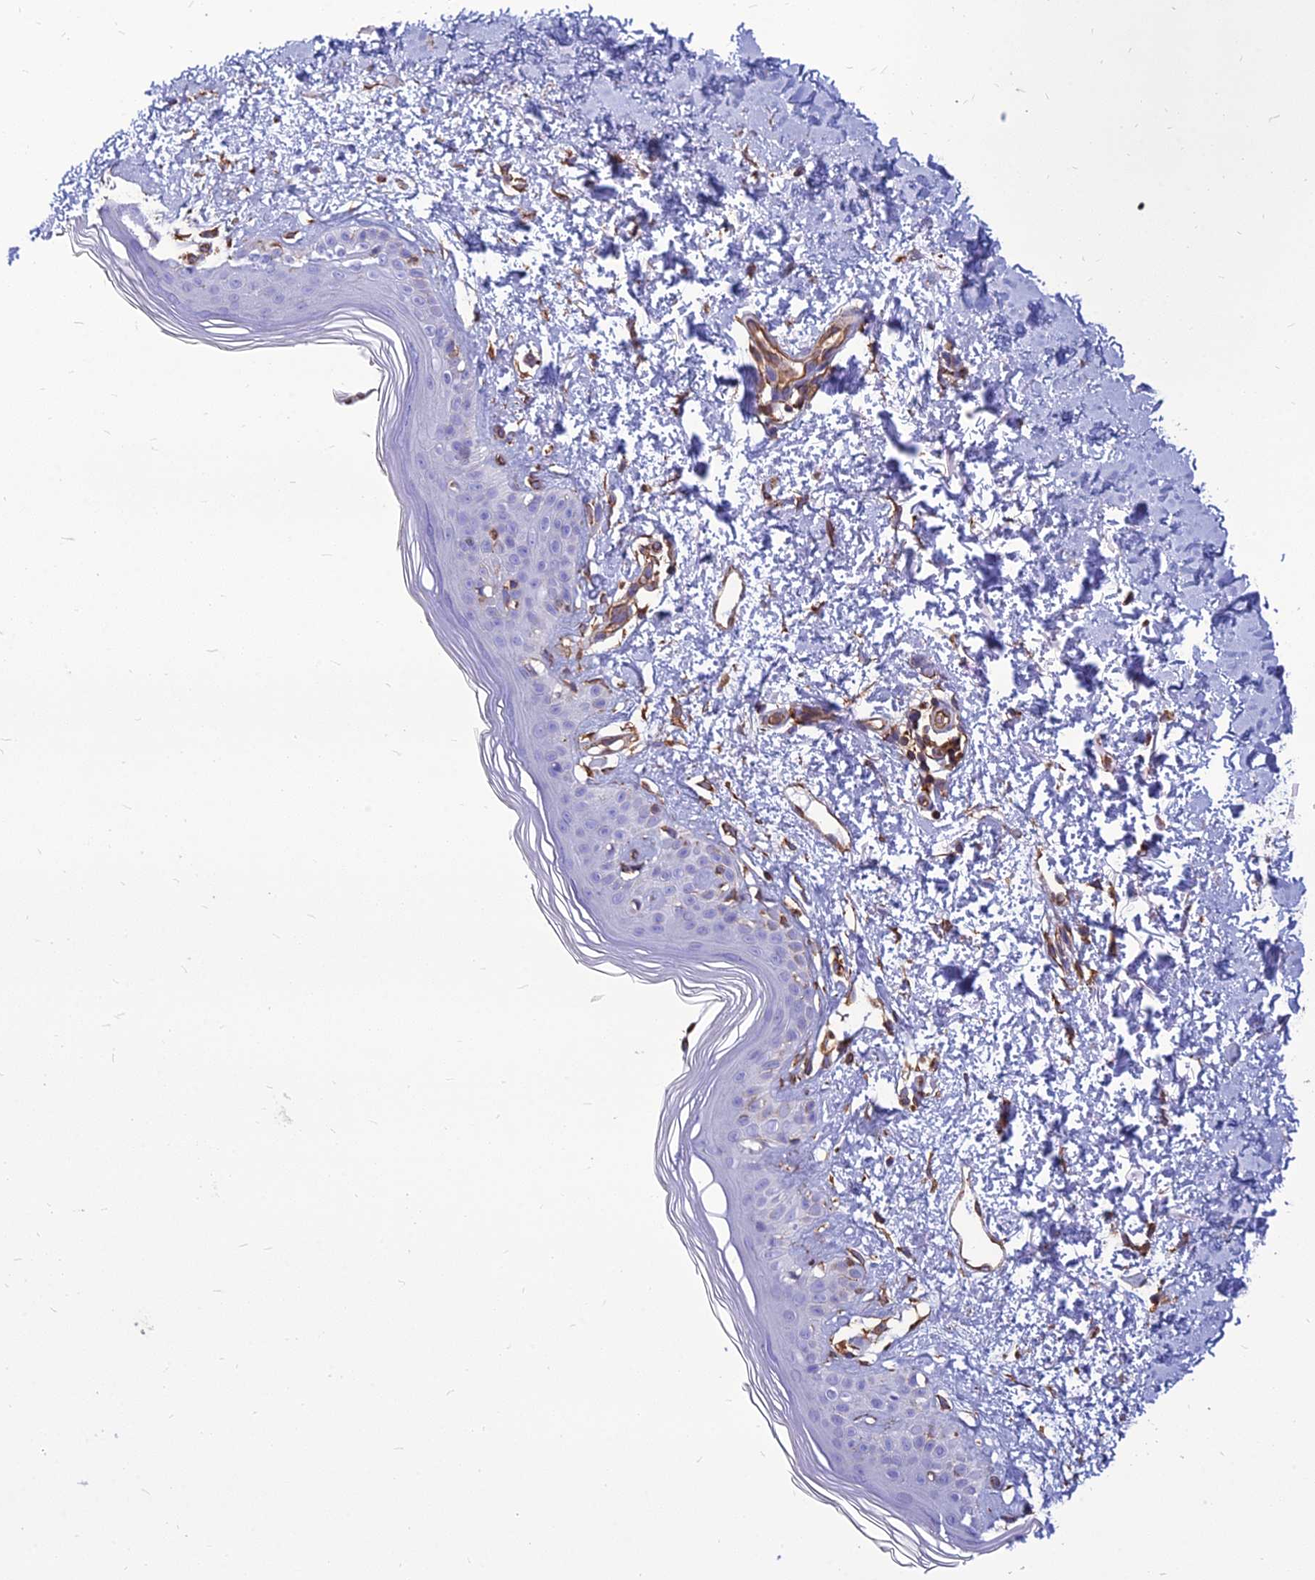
{"staining": {"intensity": "moderate", "quantity": "25%-75%", "location": "cytoplasmic/membranous"}, "tissue": "skin", "cell_type": "Fibroblasts", "image_type": "normal", "snomed": [{"axis": "morphology", "description": "Normal tissue, NOS"}, {"axis": "topography", "description": "Skin"}], "caption": "About 25%-75% of fibroblasts in normal human skin reveal moderate cytoplasmic/membranous protein positivity as visualized by brown immunohistochemical staining.", "gene": "PSMD11", "patient": {"sex": "female", "age": 64}}